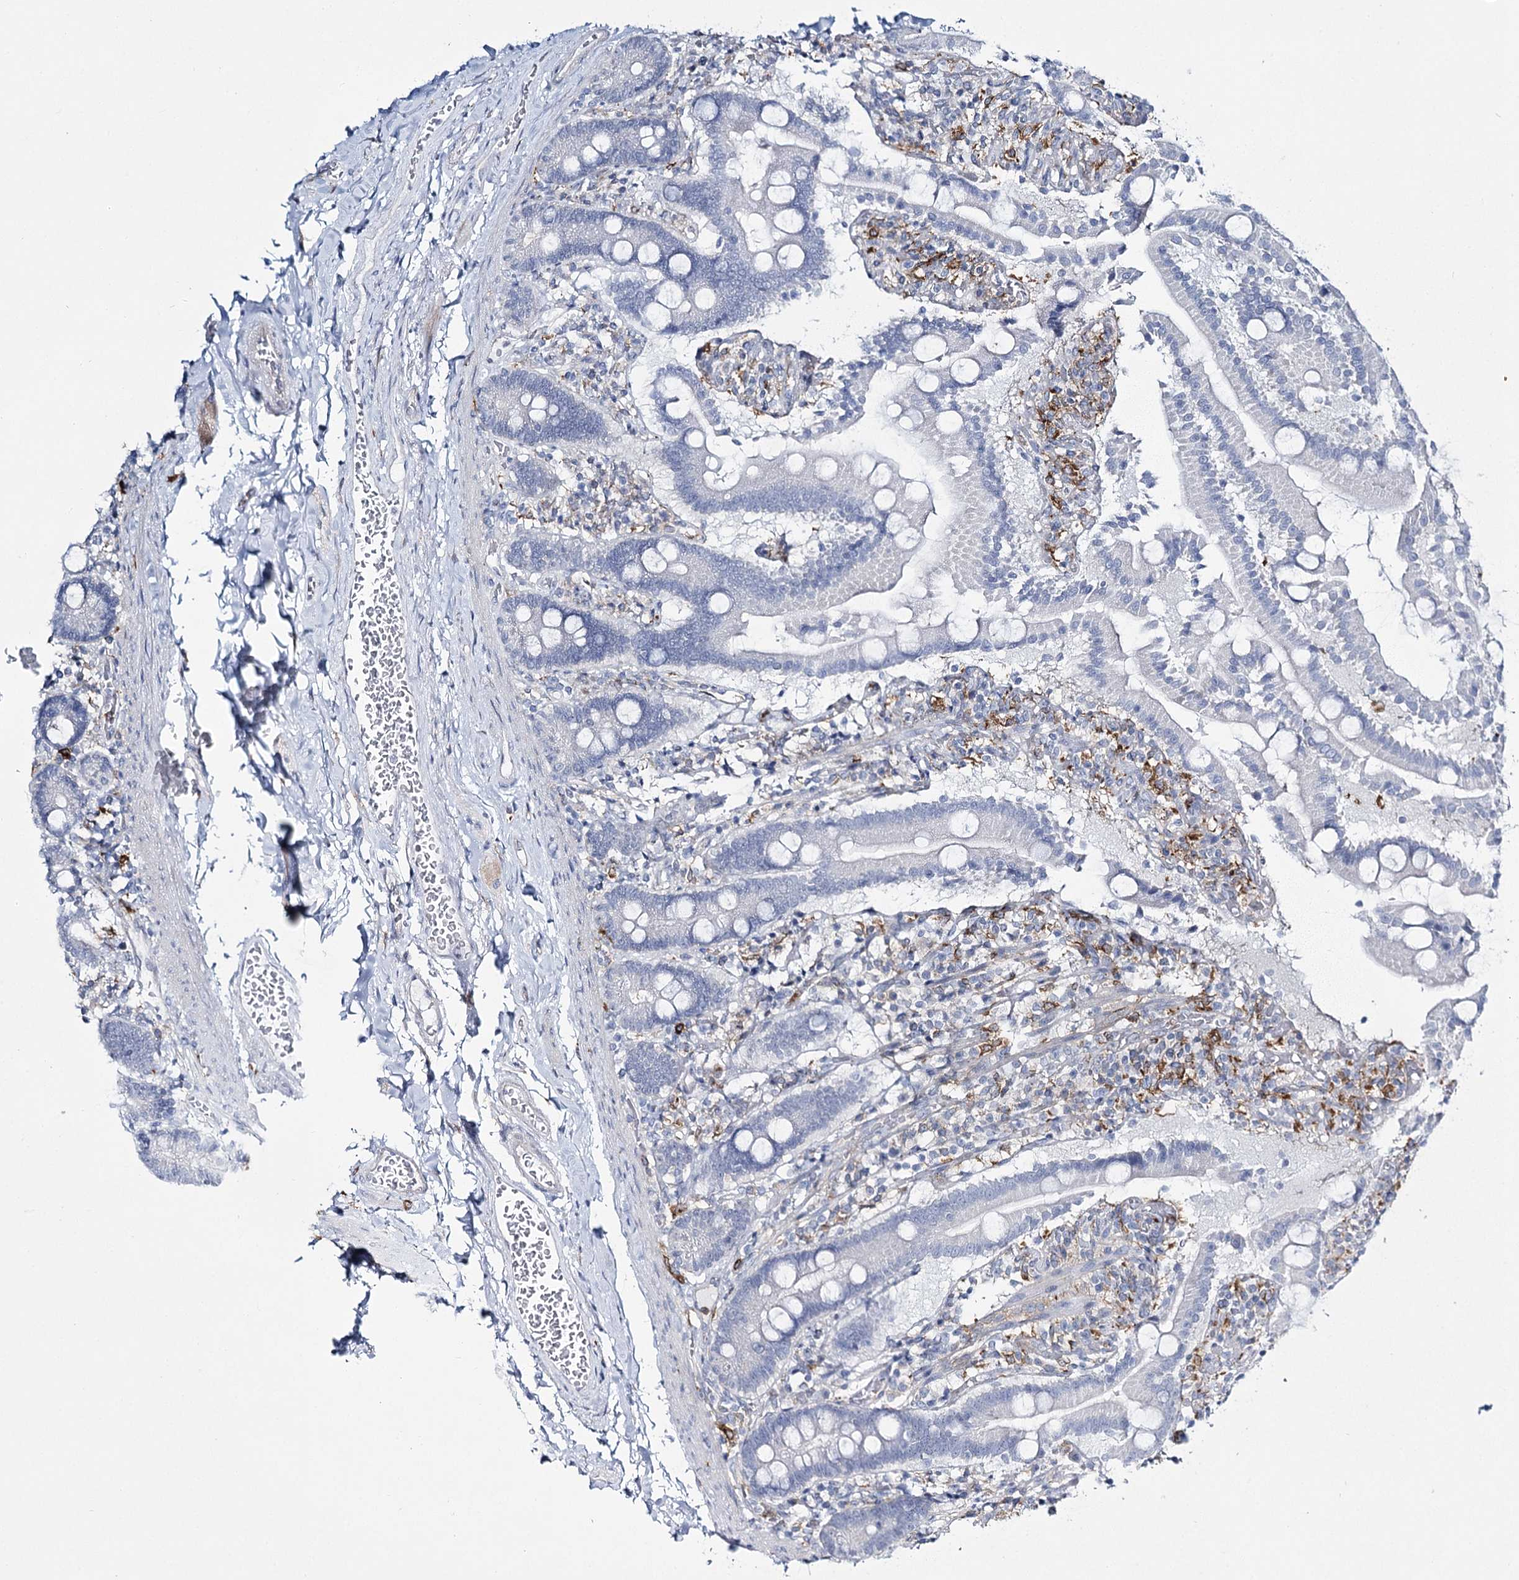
{"staining": {"intensity": "negative", "quantity": "none", "location": "none"}, "tissue": "duodenum", "cell_type": "Glandular cells", "image_type": "normal", "snomed": [{"axis": "morphology", "description": "Normal tissue, NOS"}, {"axis": "topography", "description": "Duodenum"}], "caption": "Micrograph shows no protein expression in glandular cells of normal duodenum.", "gene": "CCDC88A", "patient": {"sex": "male", "age": 55}}